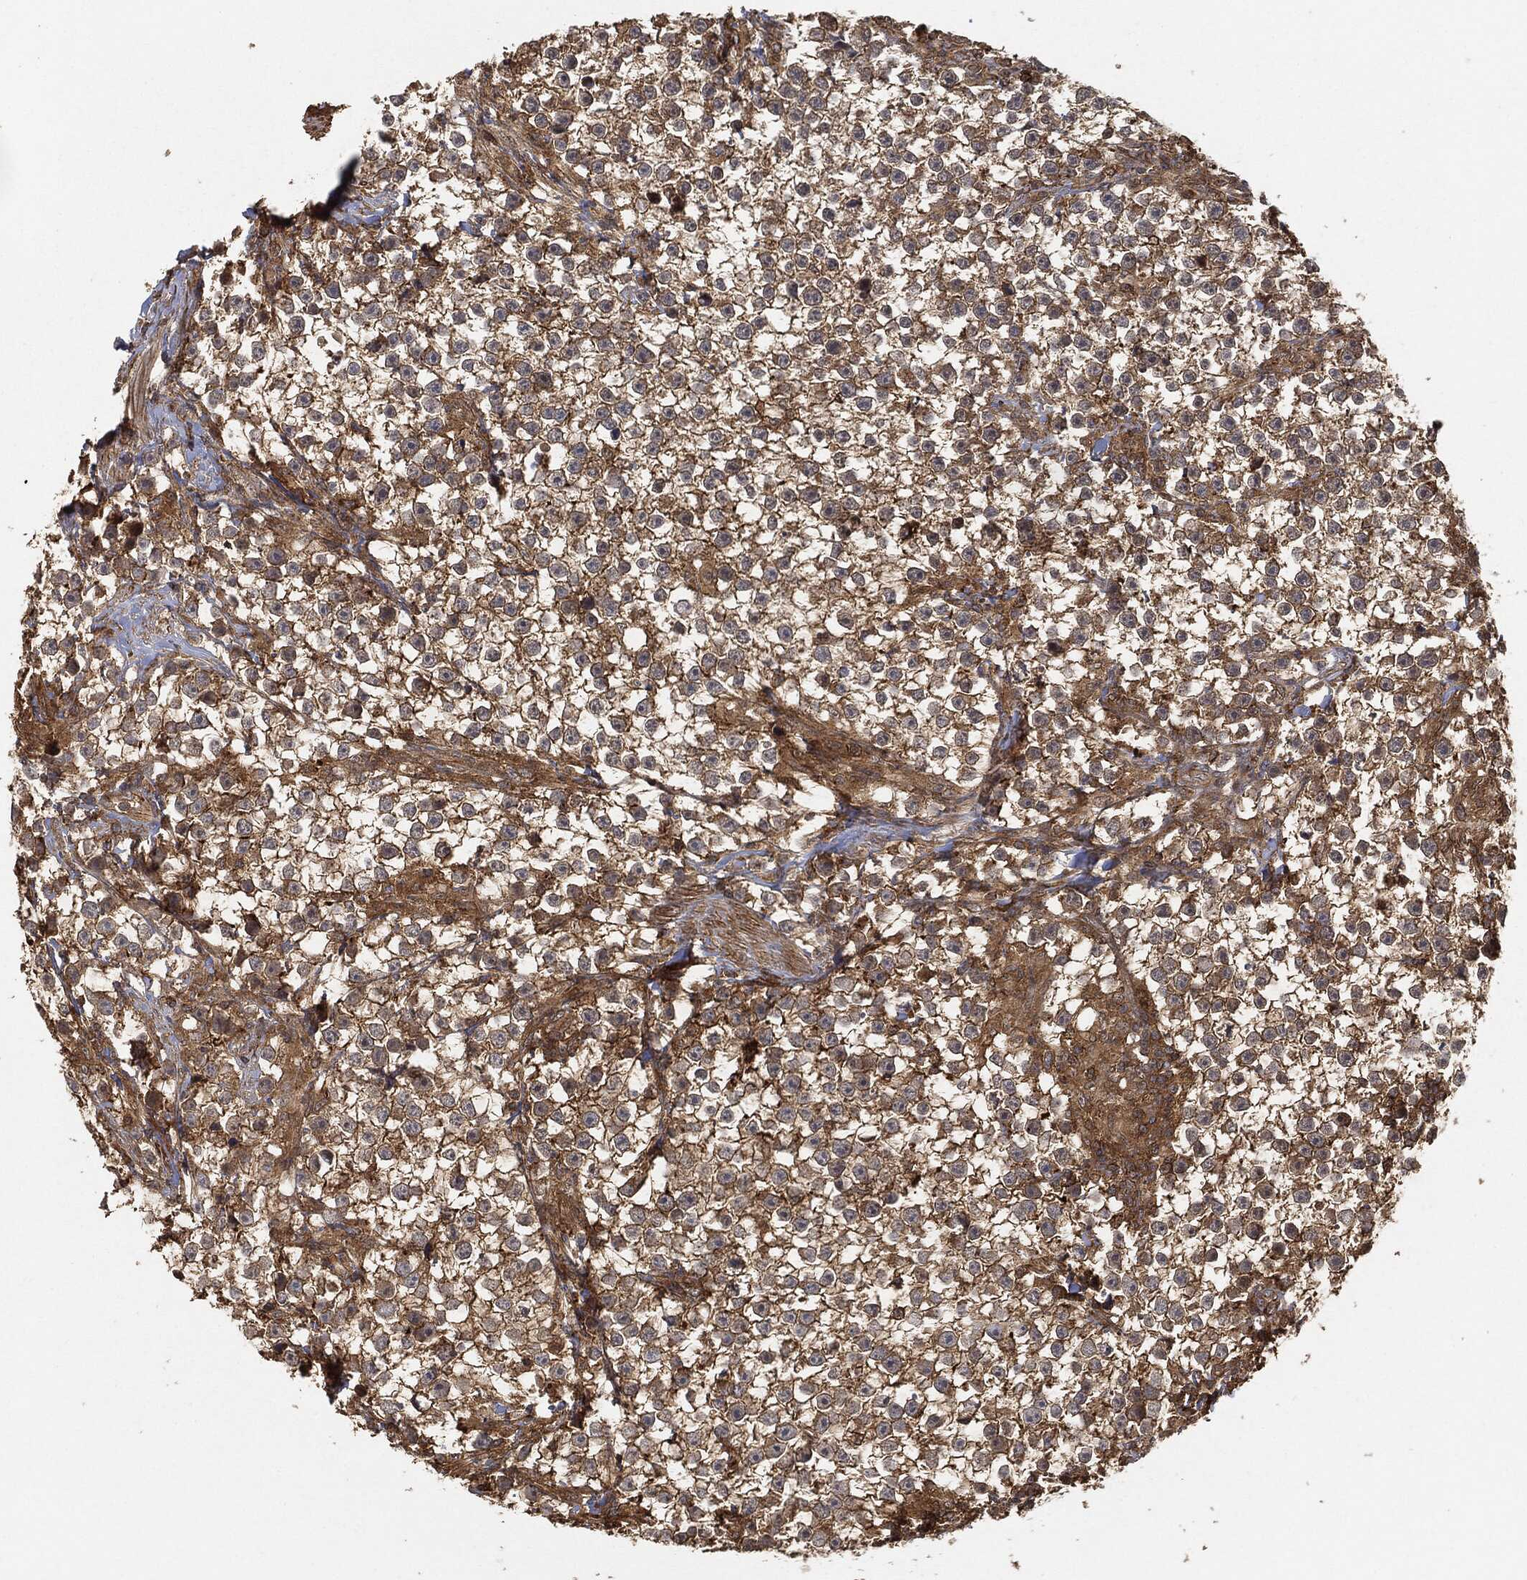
{"staining": {"intensity": "strong", "quantity": "25%-75%", "location": "cytoplasmic/membranous"}, "tissue": "testis cancer", "cell_type": "Tumor cells", "image_type": "cancer", "snomed": [{"axis": "morphology", "description": "Seminoma, NOS"}, {"axis": "topography", "description": "Testis"}], "caption": "Strong cytoplasmic/membranous staining is present in about 25%-75% of tumor cells in testis cancer (seminoma).", "gene": "TPT1", "patient": {"sex": "male", "age": 59}}